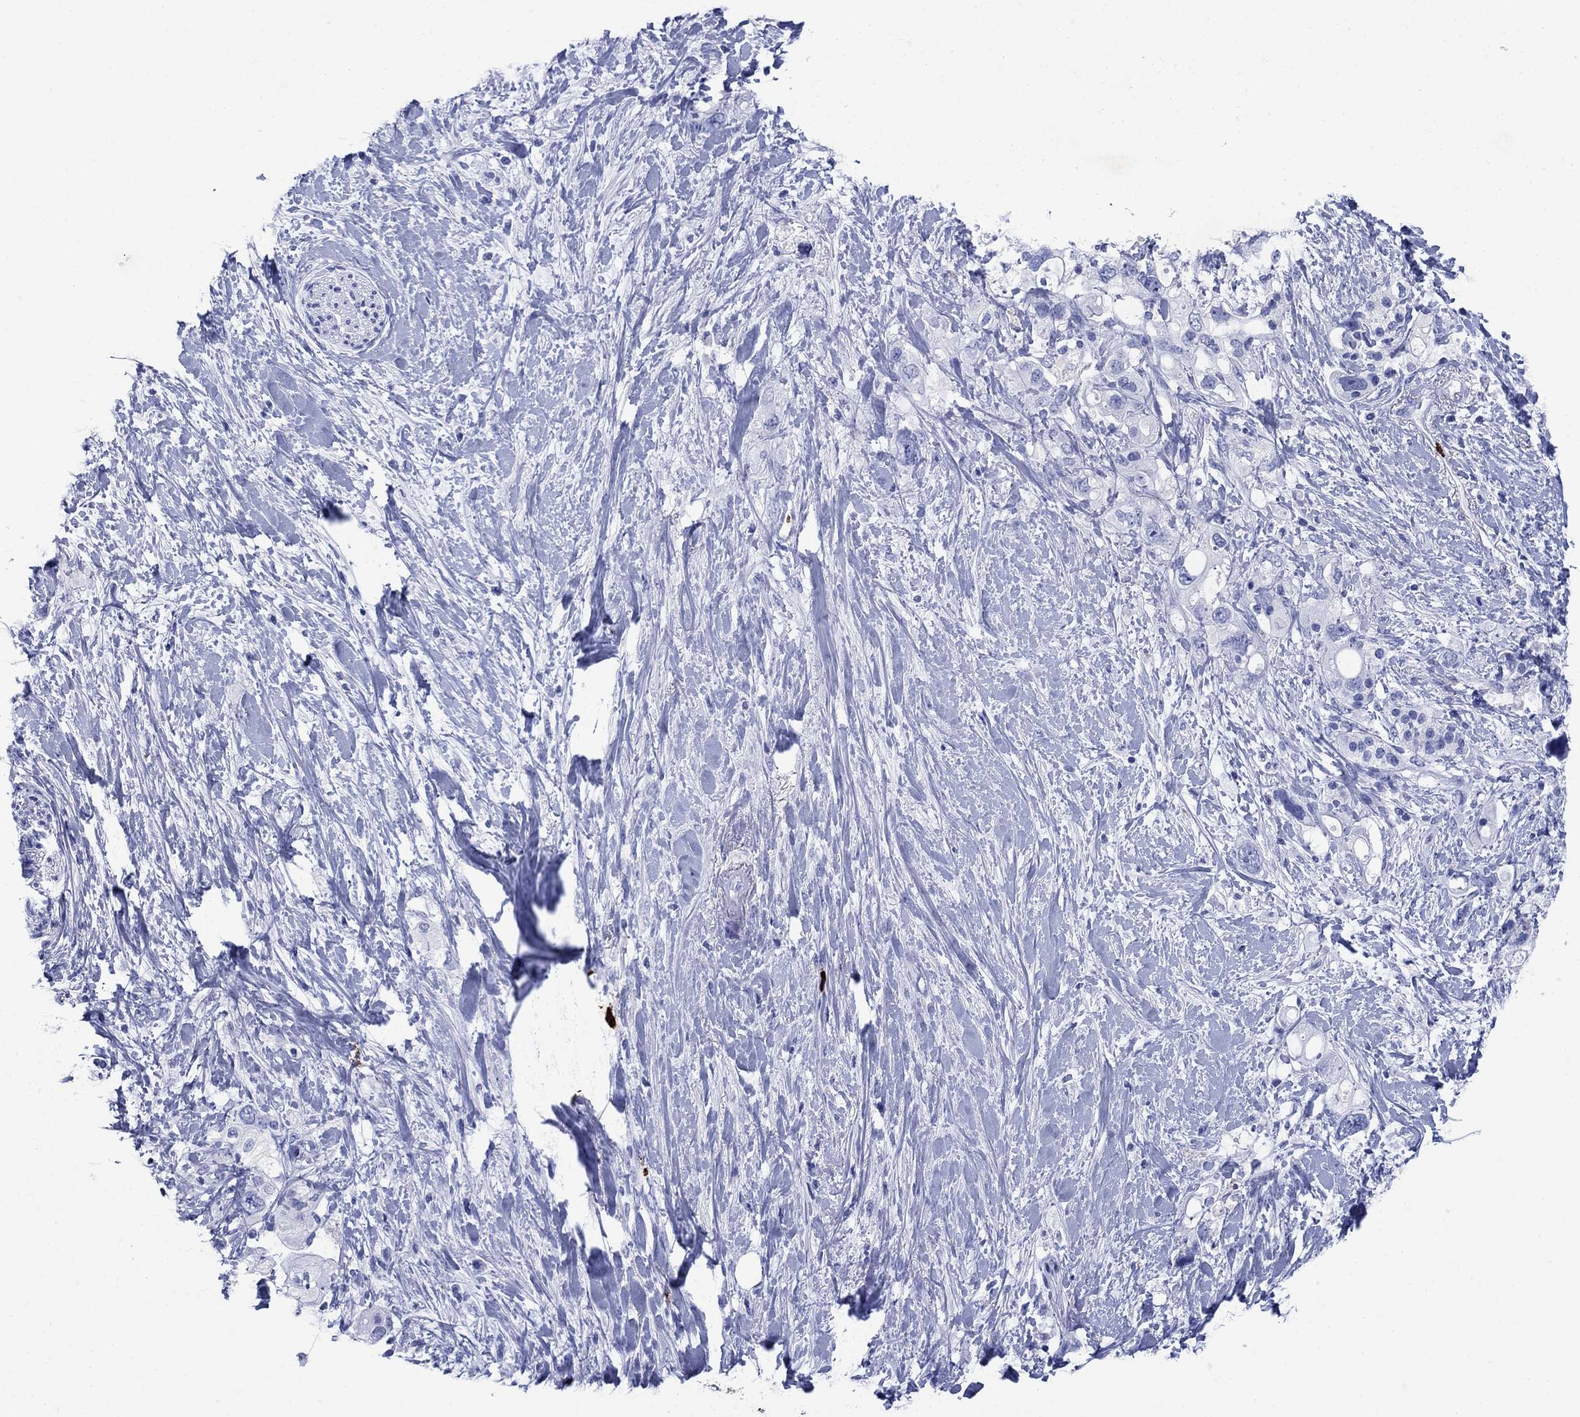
{"staining": {"intensity": "negative", "quantity": "none", "location": "none"}, "tissue": "pancreatic cancer", "cell_type": "Tumor cells", "image_type": "cancer", "snomed": [{"axis": "morphology", "description": "Adenocarcinoma, NOS"}, {"axis": "topography", "description": "Pancreas"}], "caption": "IHC of pancreatic cancer (adenocarcinoma) shows no positivity in tumor cells.", "gene": "AZU1", "patient": {"sex": "female", "age": 56}}